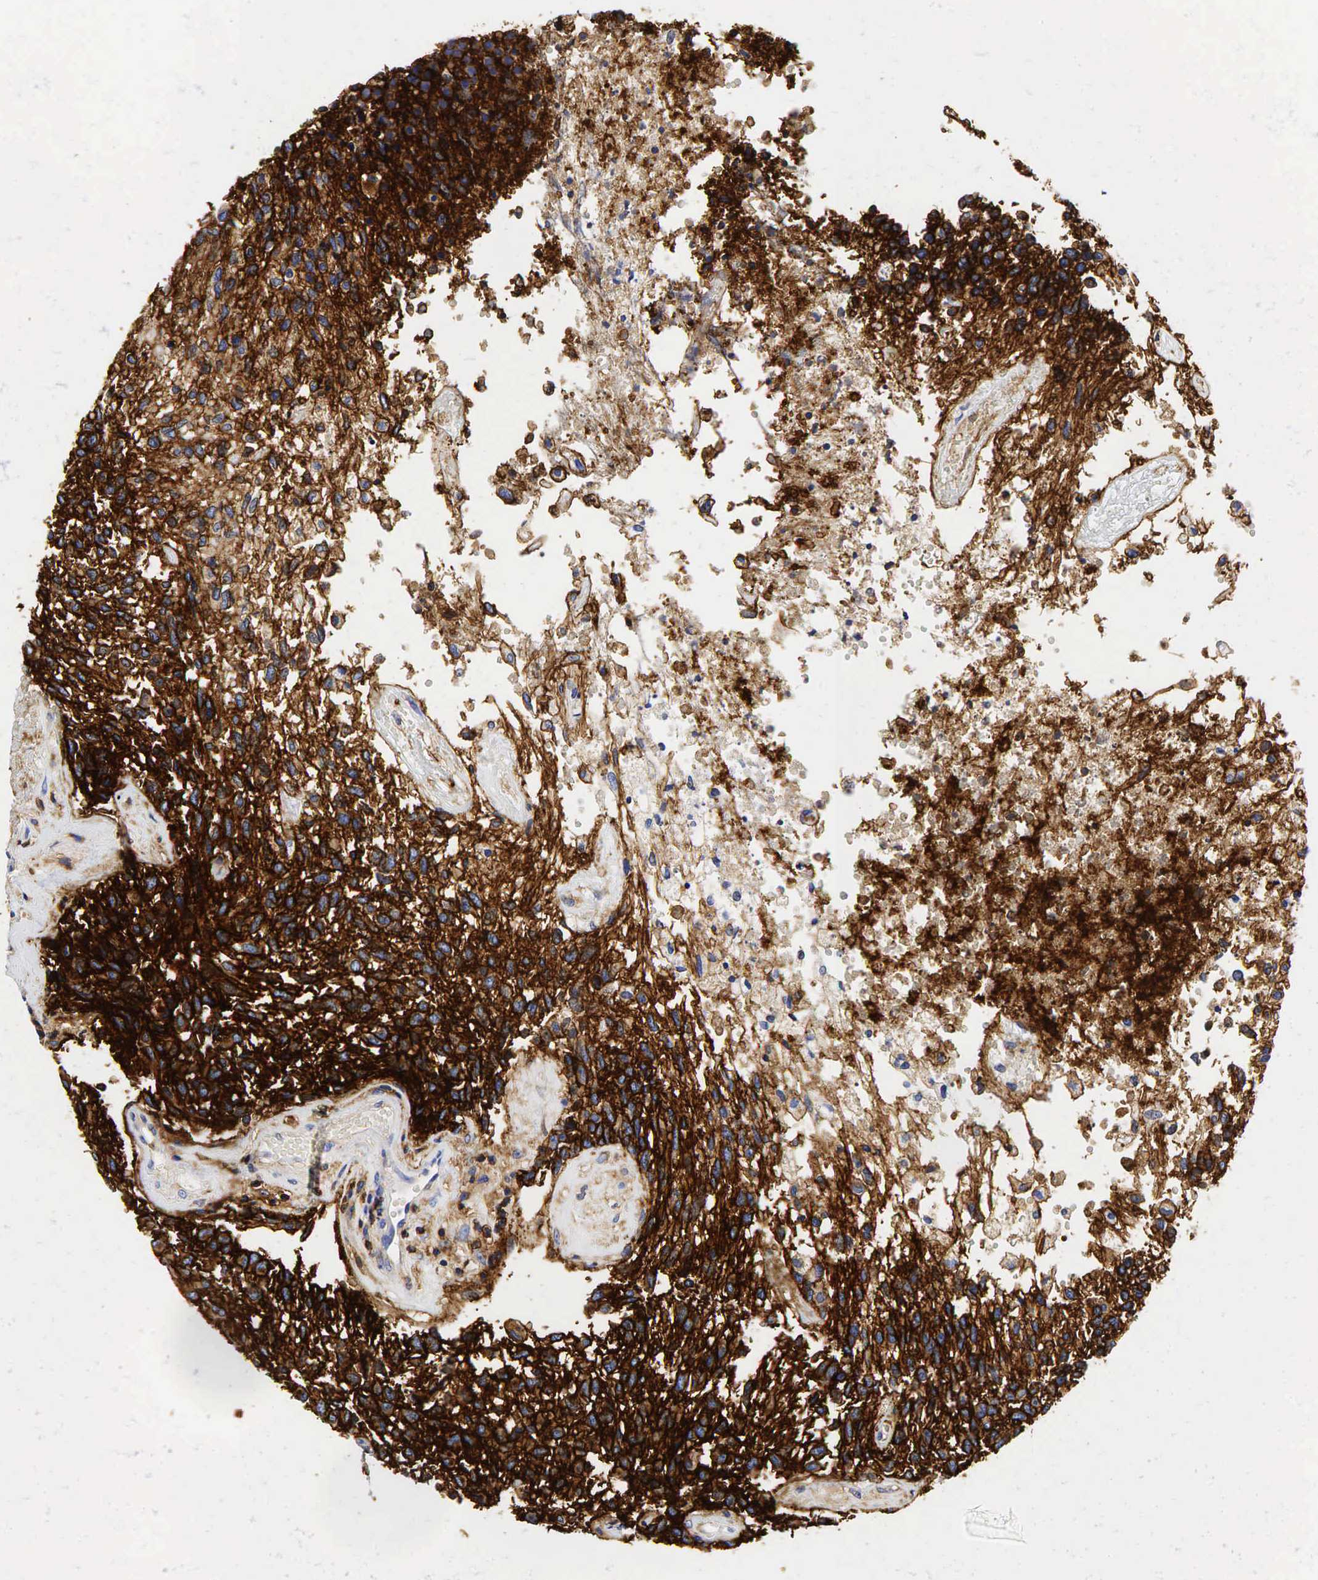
{"staining": {"intensity": "moderate", "quantity": "25%-75%", "location": "cytoplasmic/membranous"}, "tissue": "glioma", "cell_type": "Tumor cells", "image_type": "cancer", "snomed": [{"axis": "morphology", "description": "Glioma, malignant, High grade"}, {"axis": "topography", "description": "Brain"}], "caption": "A medium amount of moderate cytoplasmic/membranous expression is seen in approximately 25%-75% of tumor cells in glioma tissue. The staining was performed using DAB to visualize the protein expression in brown, while the nuclei were stained in blue with hematoxylin (Magnification: 20x).", "gene": "CD44", "patient": {"sex": "male", "age": 77}}